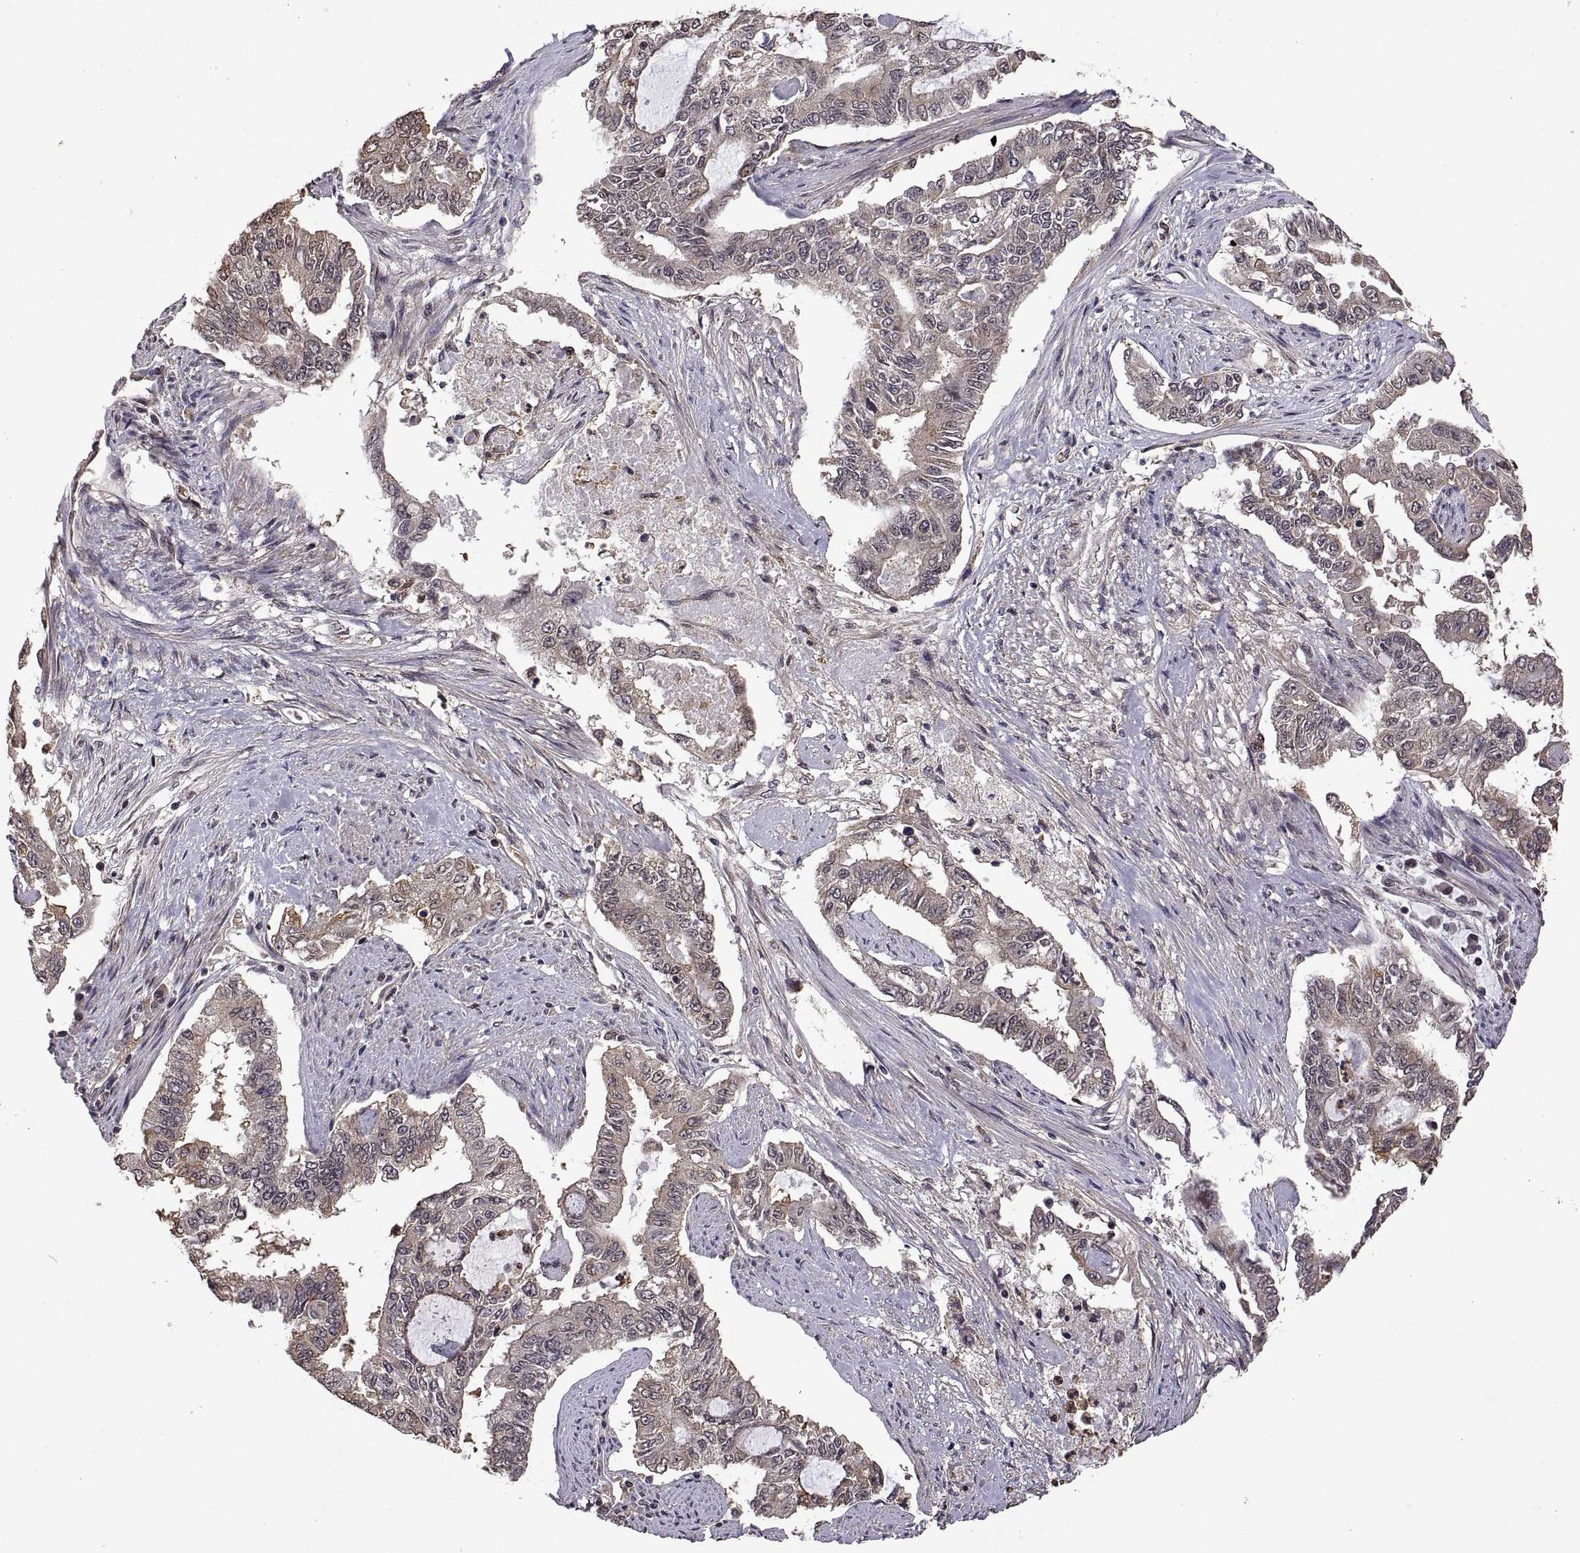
{"staining": {"intensity": "weak", "quantity": "25%-75%", "location": "cytoplasmic/membranous"}, "tissue": "endometrial cancer", "cell_type": "Tumor cells", "image_type": "cancer", "snomed": [{"axis": "morphology", "description": "Adenocarcinoma, NOS"}, {"axis": "topography", "description": "Uterus"}], "caption": "IHC (DAB) staining of human endometrial cancer reveals weak cytoplasmic/membranous protein positivity in approximately 25%-75% of tumor cells.", "gene": "ZNRF2", "patient": {"sex": "female", "age": 59}}